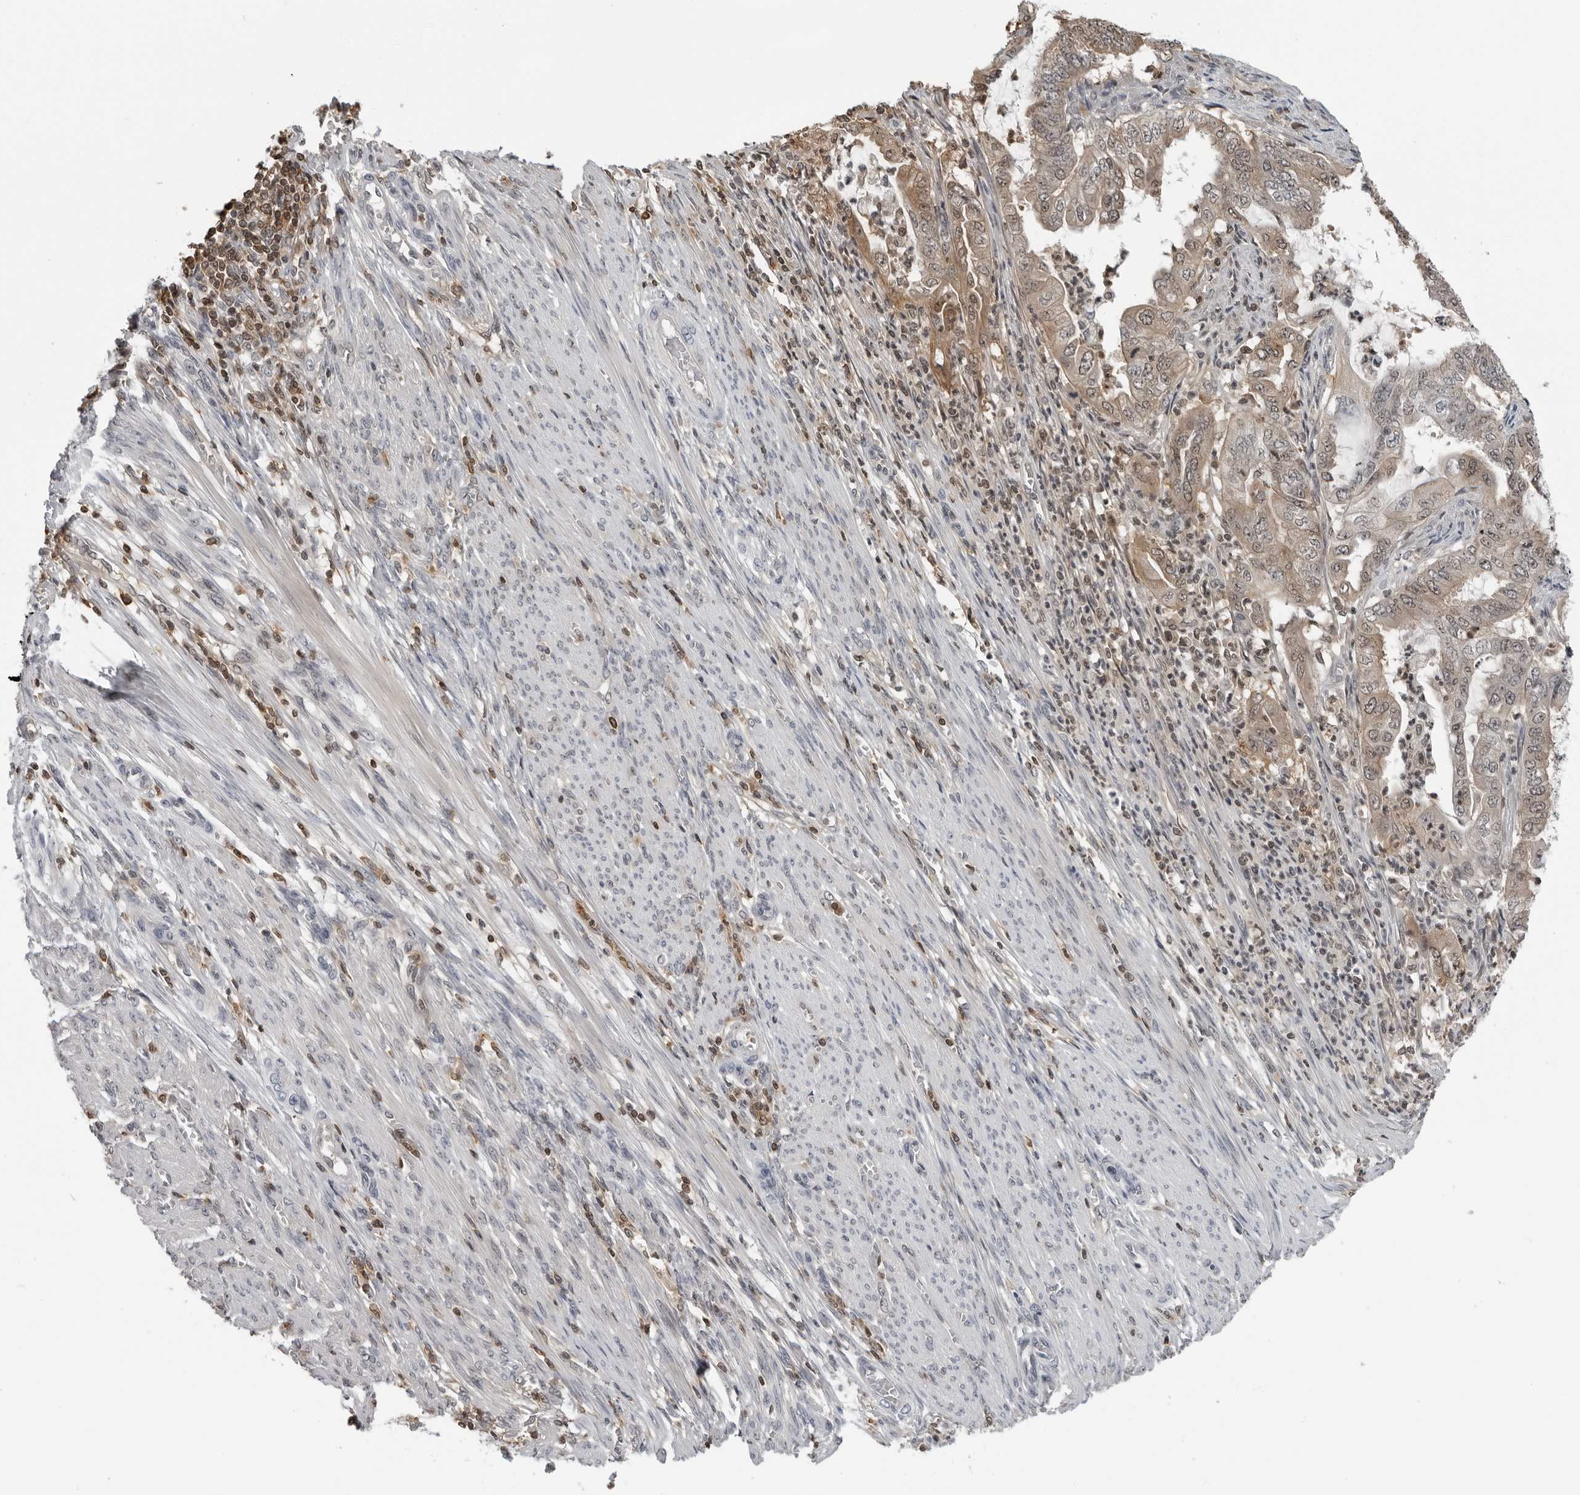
{"staining": {"intensity": "weak", "quantity": ">75%", "location": "cytoplasmic/membranous,nuclear"}, "tissue": "endometrial cancer", "cell_type": "Tumor cells", "image_type": "cancer", "snomed": [{"axis": "morphology", "description": "Adenocarcinoma, NOS"}, {"axis": "topography", "description": "Endometrium"}], "caption": "IHC micrograph of endometrial cancer (adenocarcinoma) stained for a protein (brown), which shows low levels of weak cytoplasmic/membranous and nuclear expression in approximately >75% of tumor cells.", "gene": "HSPH1", "patient": {"sex": "female", "age": 51}}